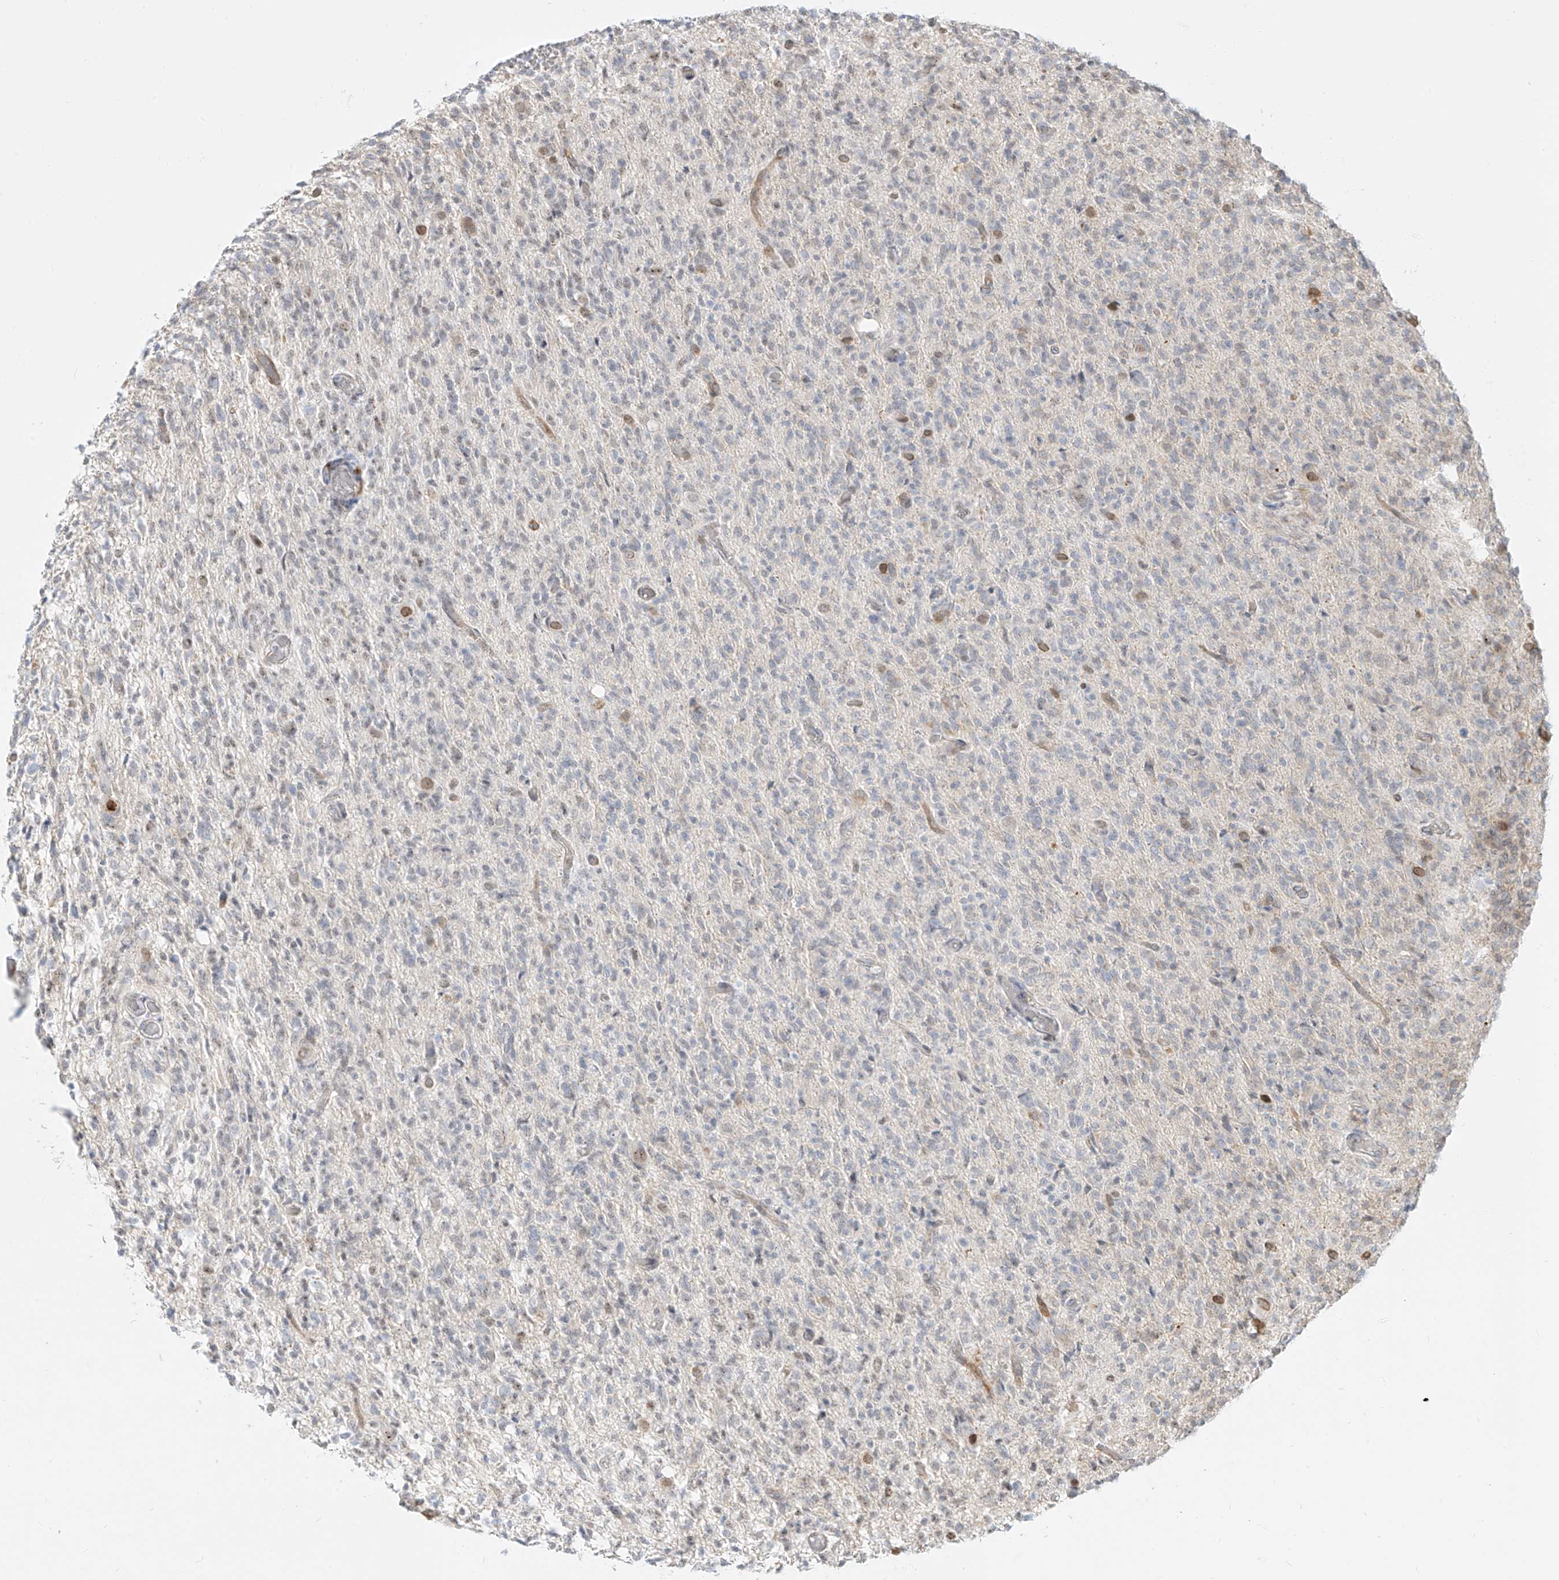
{"staining": {"intensity": "negative", "quantity": "none", "location": "none"}, "tissue": "glioma", "cell_type": "Tumor cells", "image_type": "cancer", "snomed": [{"axis": "morphology", "description": "Glioma, malignant, High grade"}, {"axis": "topography", "description": "Brain"}], "caption": "Tumor cells show no significant protein expression in malignant high-grade glioma. Brightfield microscopy of immunohistochemistry stained with DAB (brown) and hematoxylin (blue), captured at high magnification.", "gene": "NHSL1", "patient": {"sex": "female", "age": 57}}